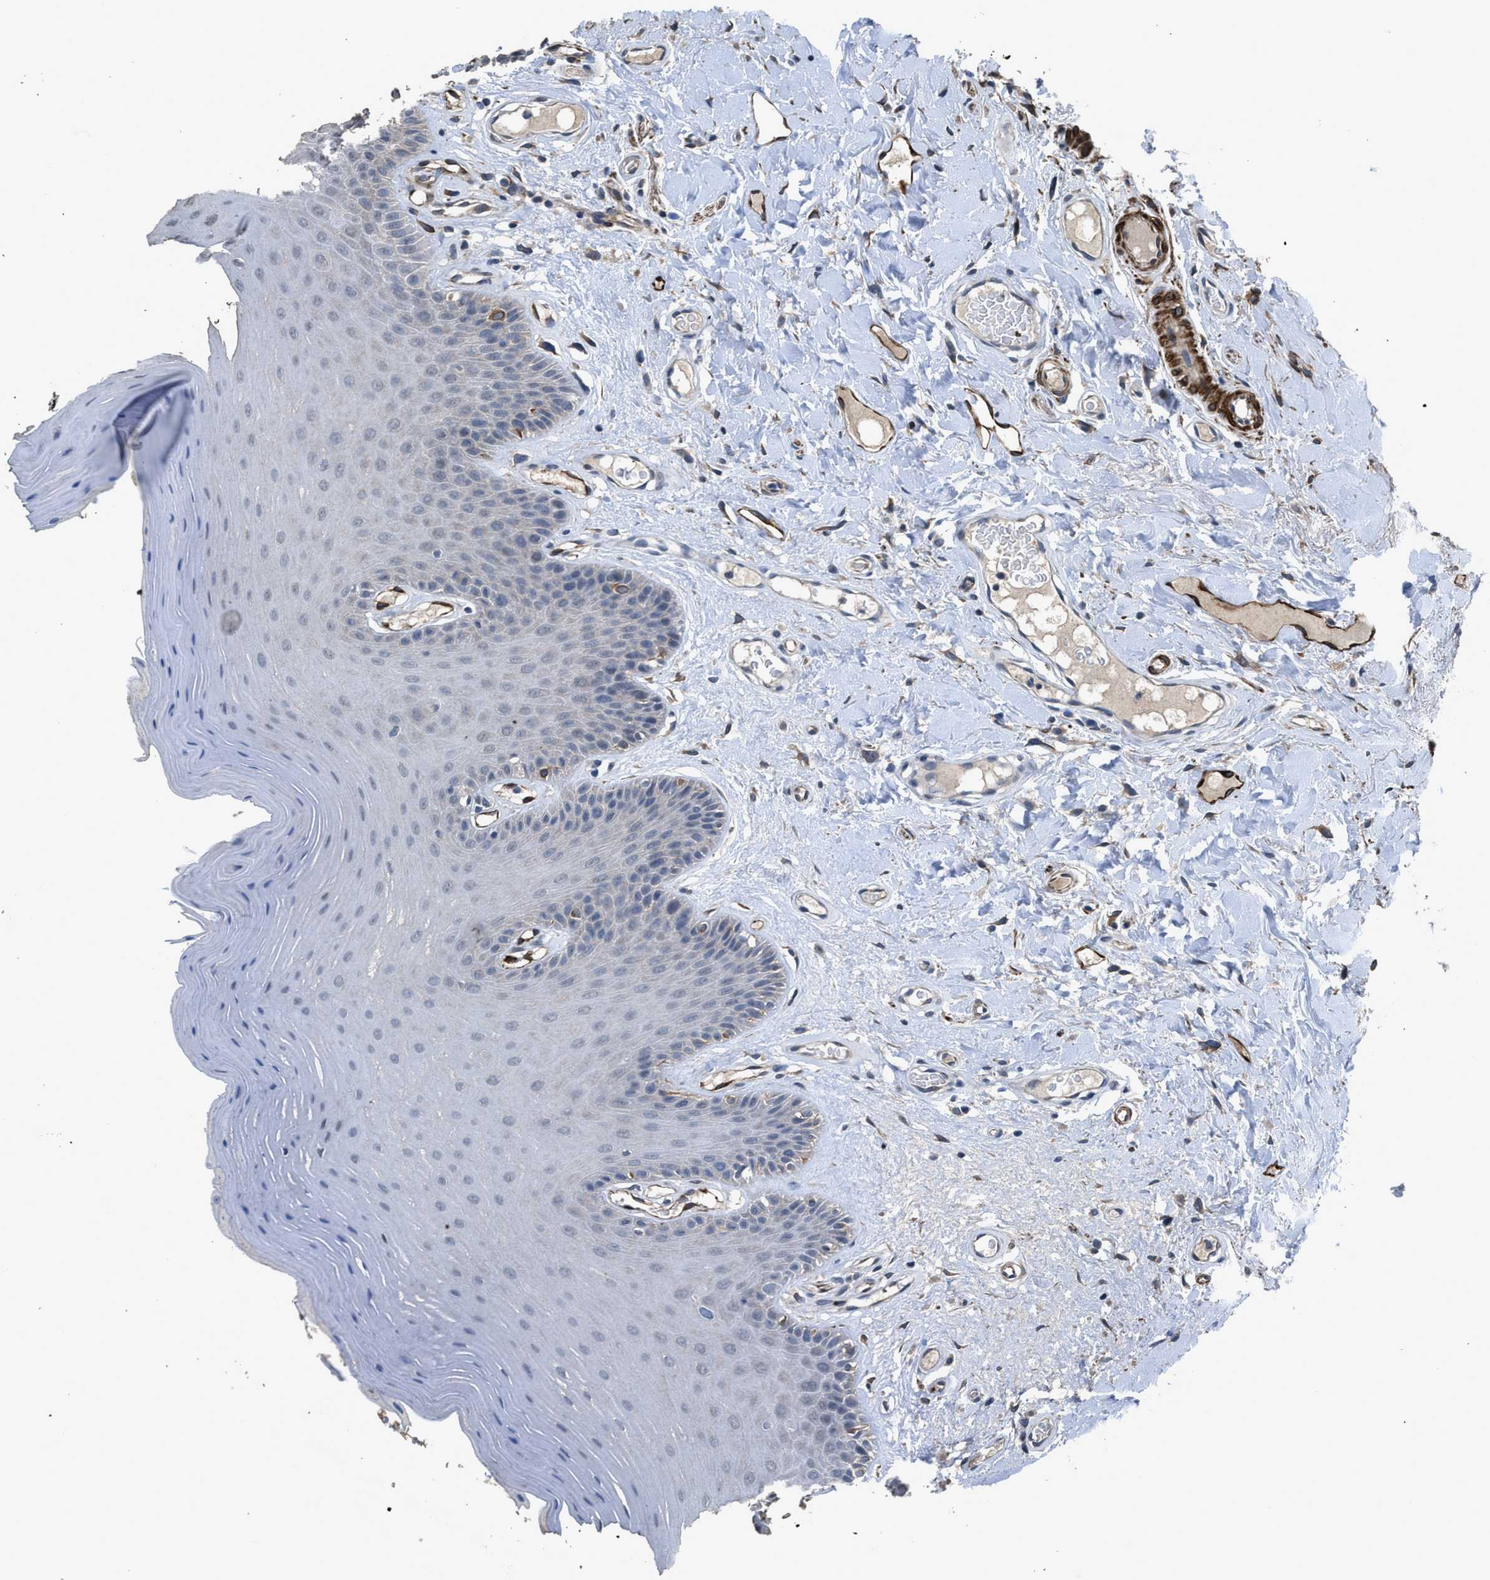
{"staining": {"intensity": "negative", "quantity": "none", "location": "none"}, "tissue": "oral mucosa", "cell_type": "Squamous epithelial cells", "image_type": "normal", "snomed": [{"axis": "morphology", "description": "Normal tissue, NOS"}, {"axis": "morphology", "description": "Squamous cell carcinoma, NOS"}, {"axis": "topography", "description": "Skeletal muscle"}, {"axis": "topography", "description": "Adipose tissue"}, {"axis": "topography", "description": "Vascular tissue"}, {"axis": "topography", "description": "Oral tissue"}, {"axis": "topography", "description": "Peripheral nerve tissue"}, {"axis": "topography", "description": "Head-Neck"}], "caption": "DAB (3,3'-diaminobenzidine) immunohistochemical staining of normal oral mucosa exhibits no significant expression in squamous epithelial cells.", "gene": "SYNM", "patient": {"sex": "male", "age": 71}}